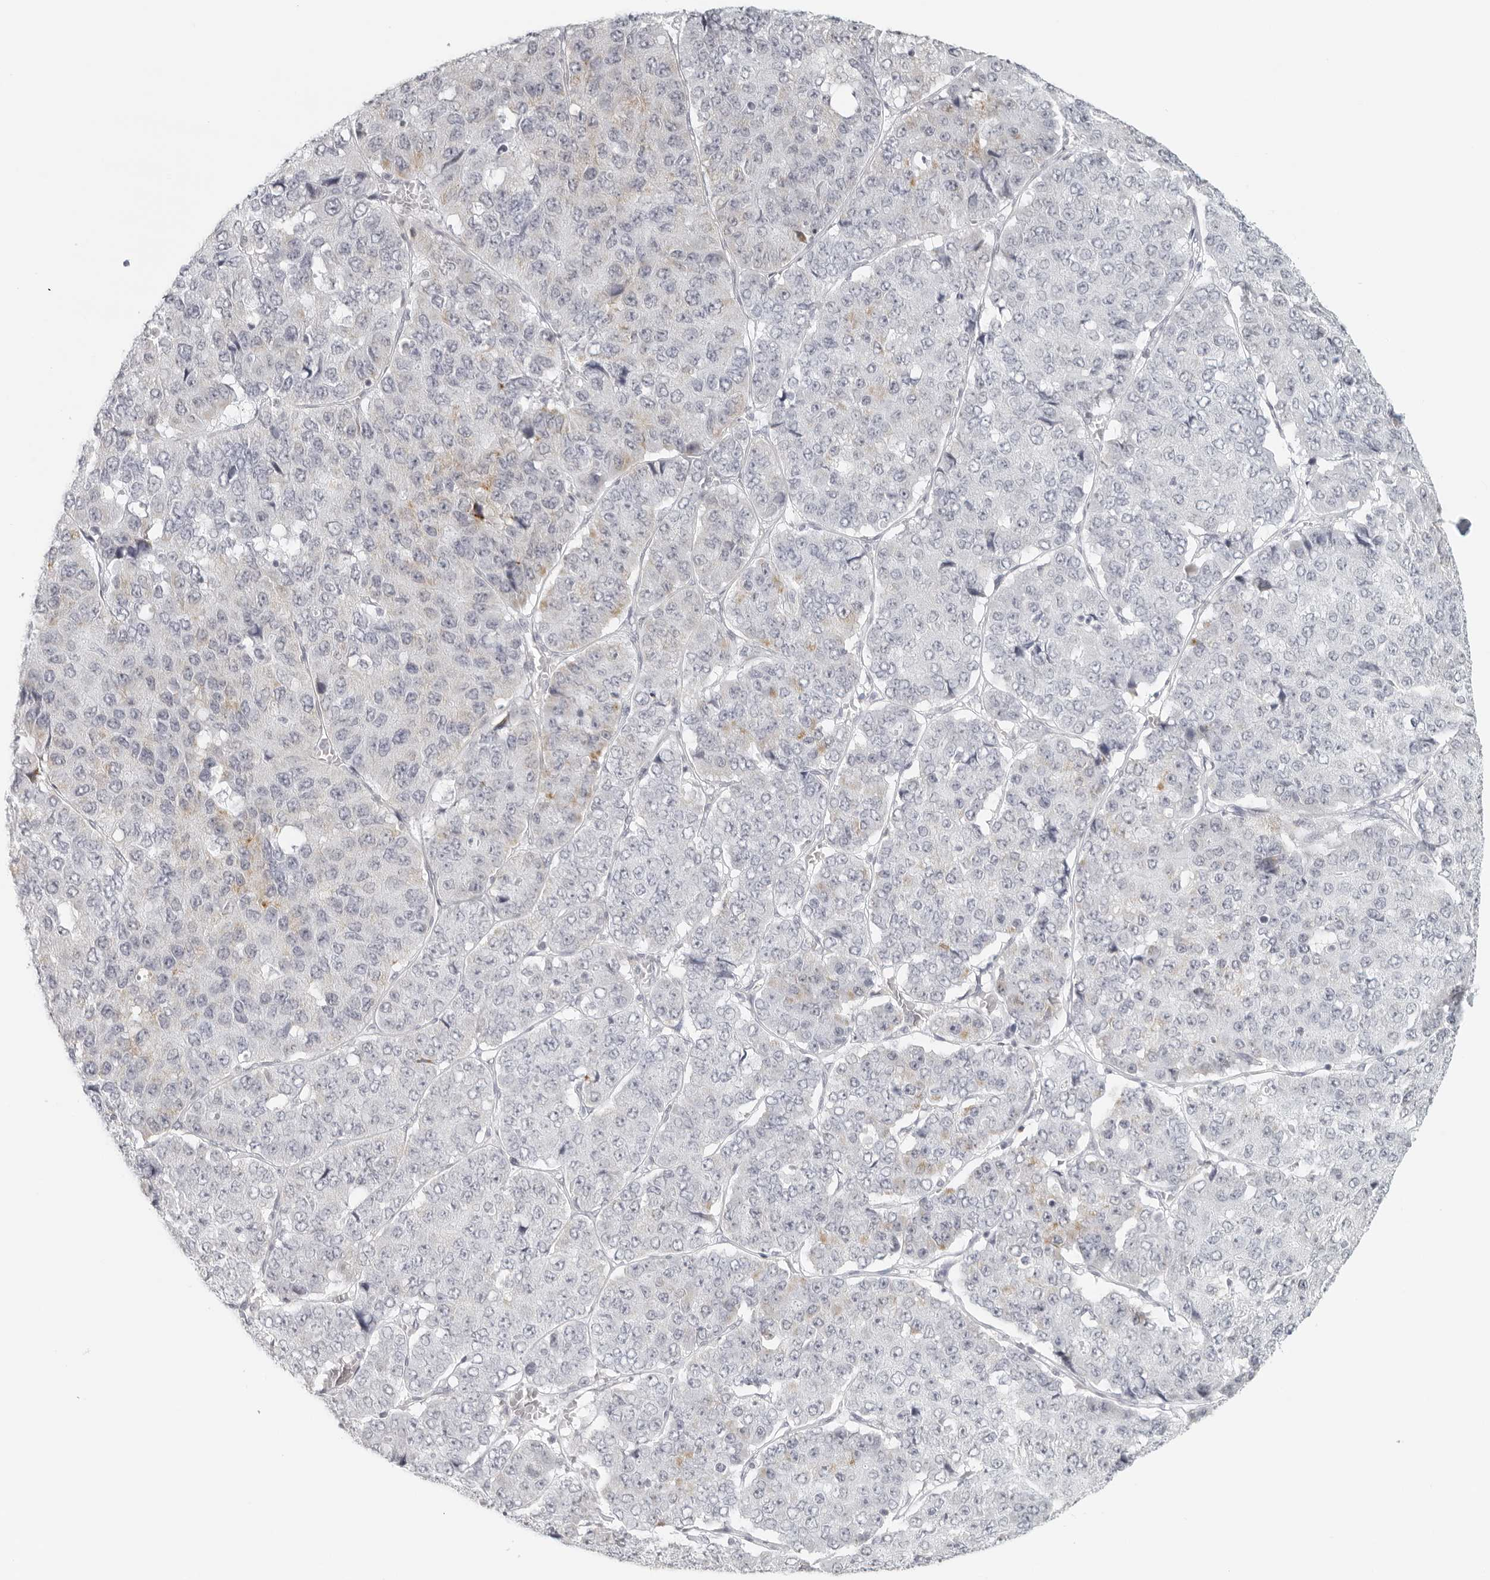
{"staining": {"intensity": "weak", "quantity": "<25%", "location": "cytoplasmic/membranous"}, "tissue": "pancreatic cancer", "cell_type": "Tumor cells", "image_type": "cancer", "snomed": [{"axis": "morphology", "description": "Adenocarcinoma, NOS"}, {"axis": "topography", "description": "Pancreas"}], "caption": "Pancreatic cancer stained for a protein using immunohistochemistry exhibits no staining tumor cells.", "gene": "RPS6KC1", "patient": {"sex": "male", "age": 50}}